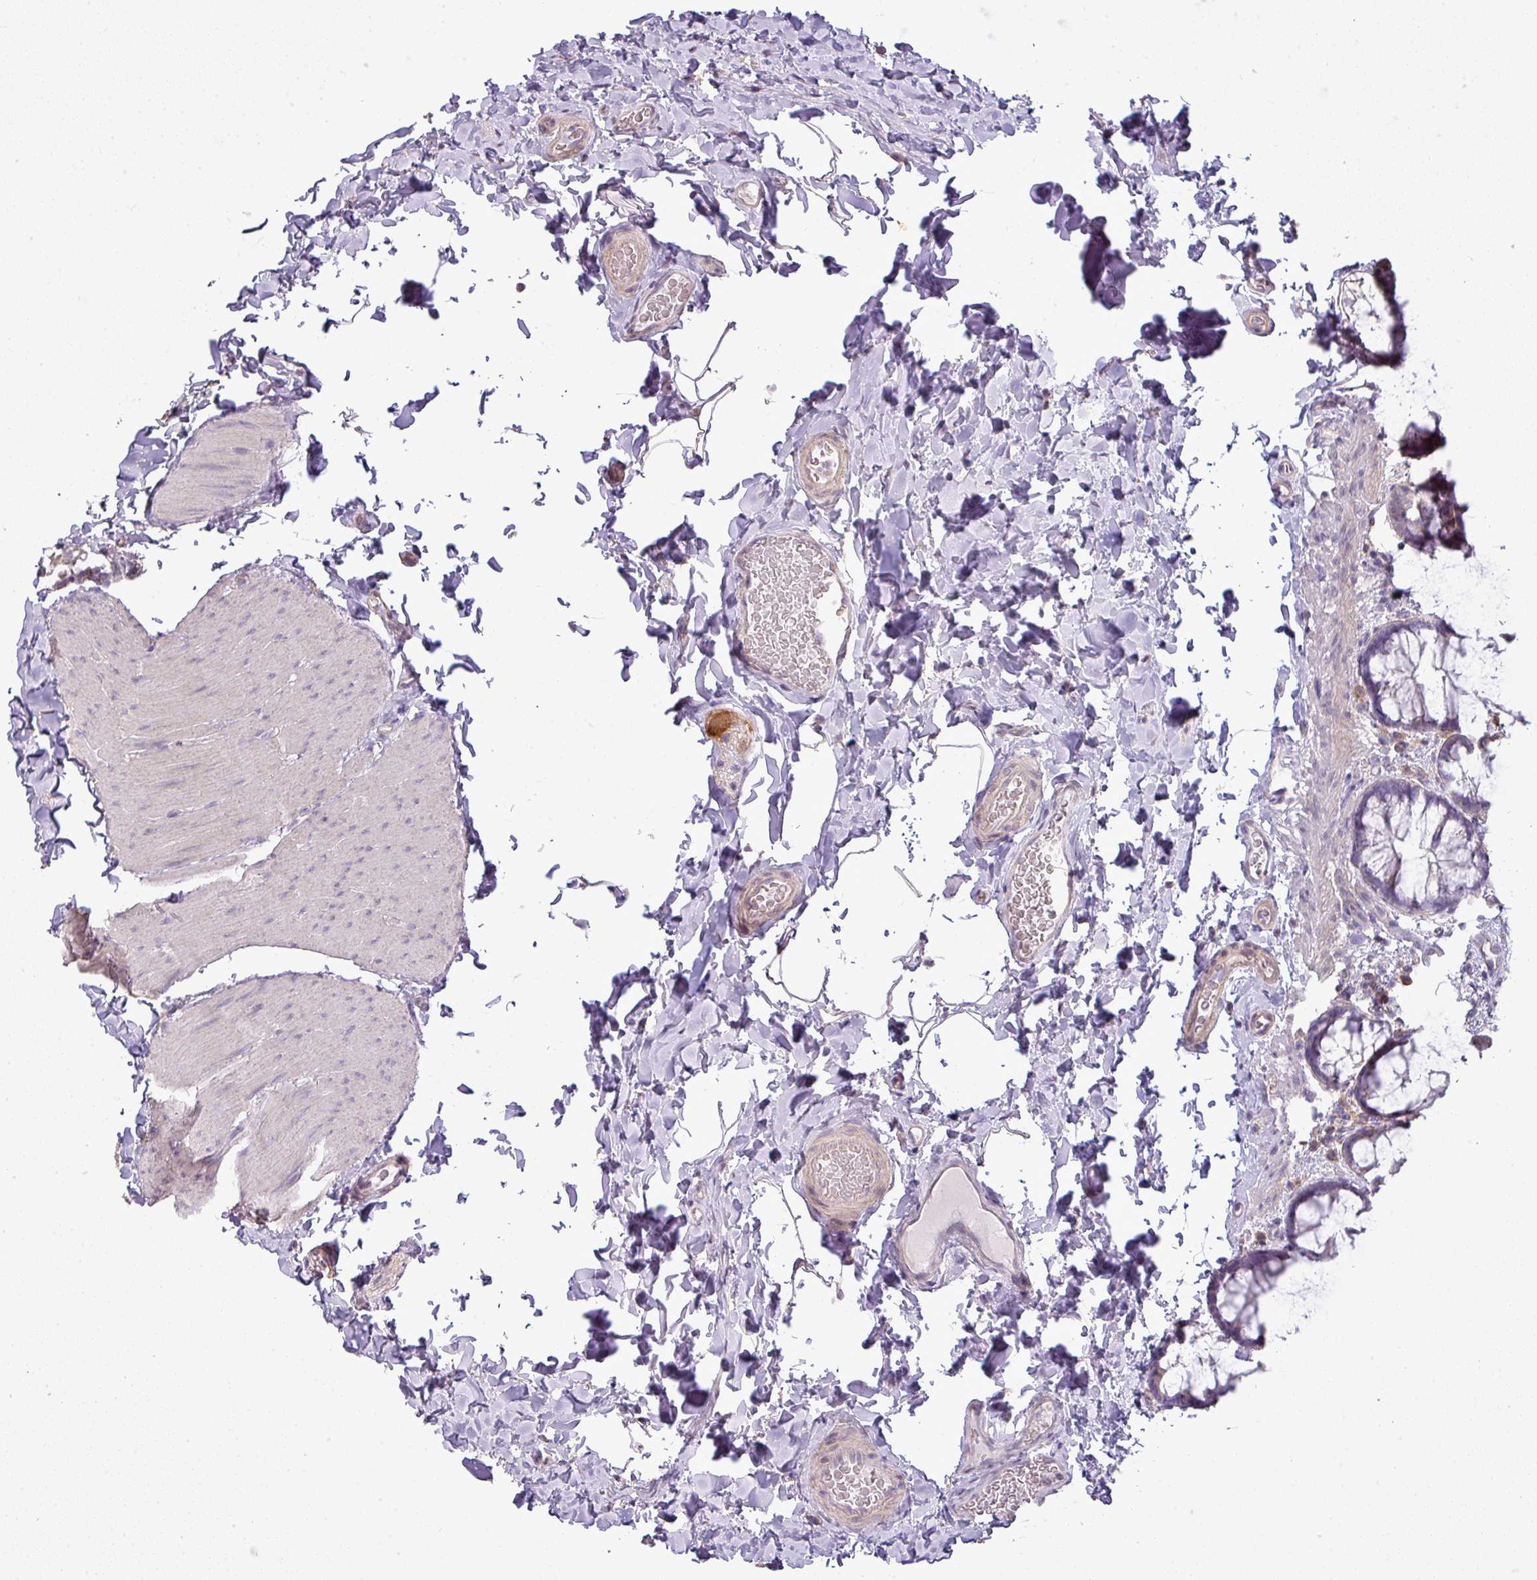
{"staining": {"intensity": "weak", "quantity": ">75%", "location": "cytoplasmic/membranous"}, "tissue": "colon", "cell_type": "Endothelial cells", "image_type": "normal", "snomed": [{"axis": "morphology", "description": "Normal tissue, NOS"}, {"axis": "topography", "description": "Colon"}], "caption": "This photomicrograph exhibits IHC staining of unremarkable human colon, with low weak cytoplasmic/membranous expression in about >75% of endothelial cells.", "gene": "LY9", "patient": {"sex": "male", "age": 46}}